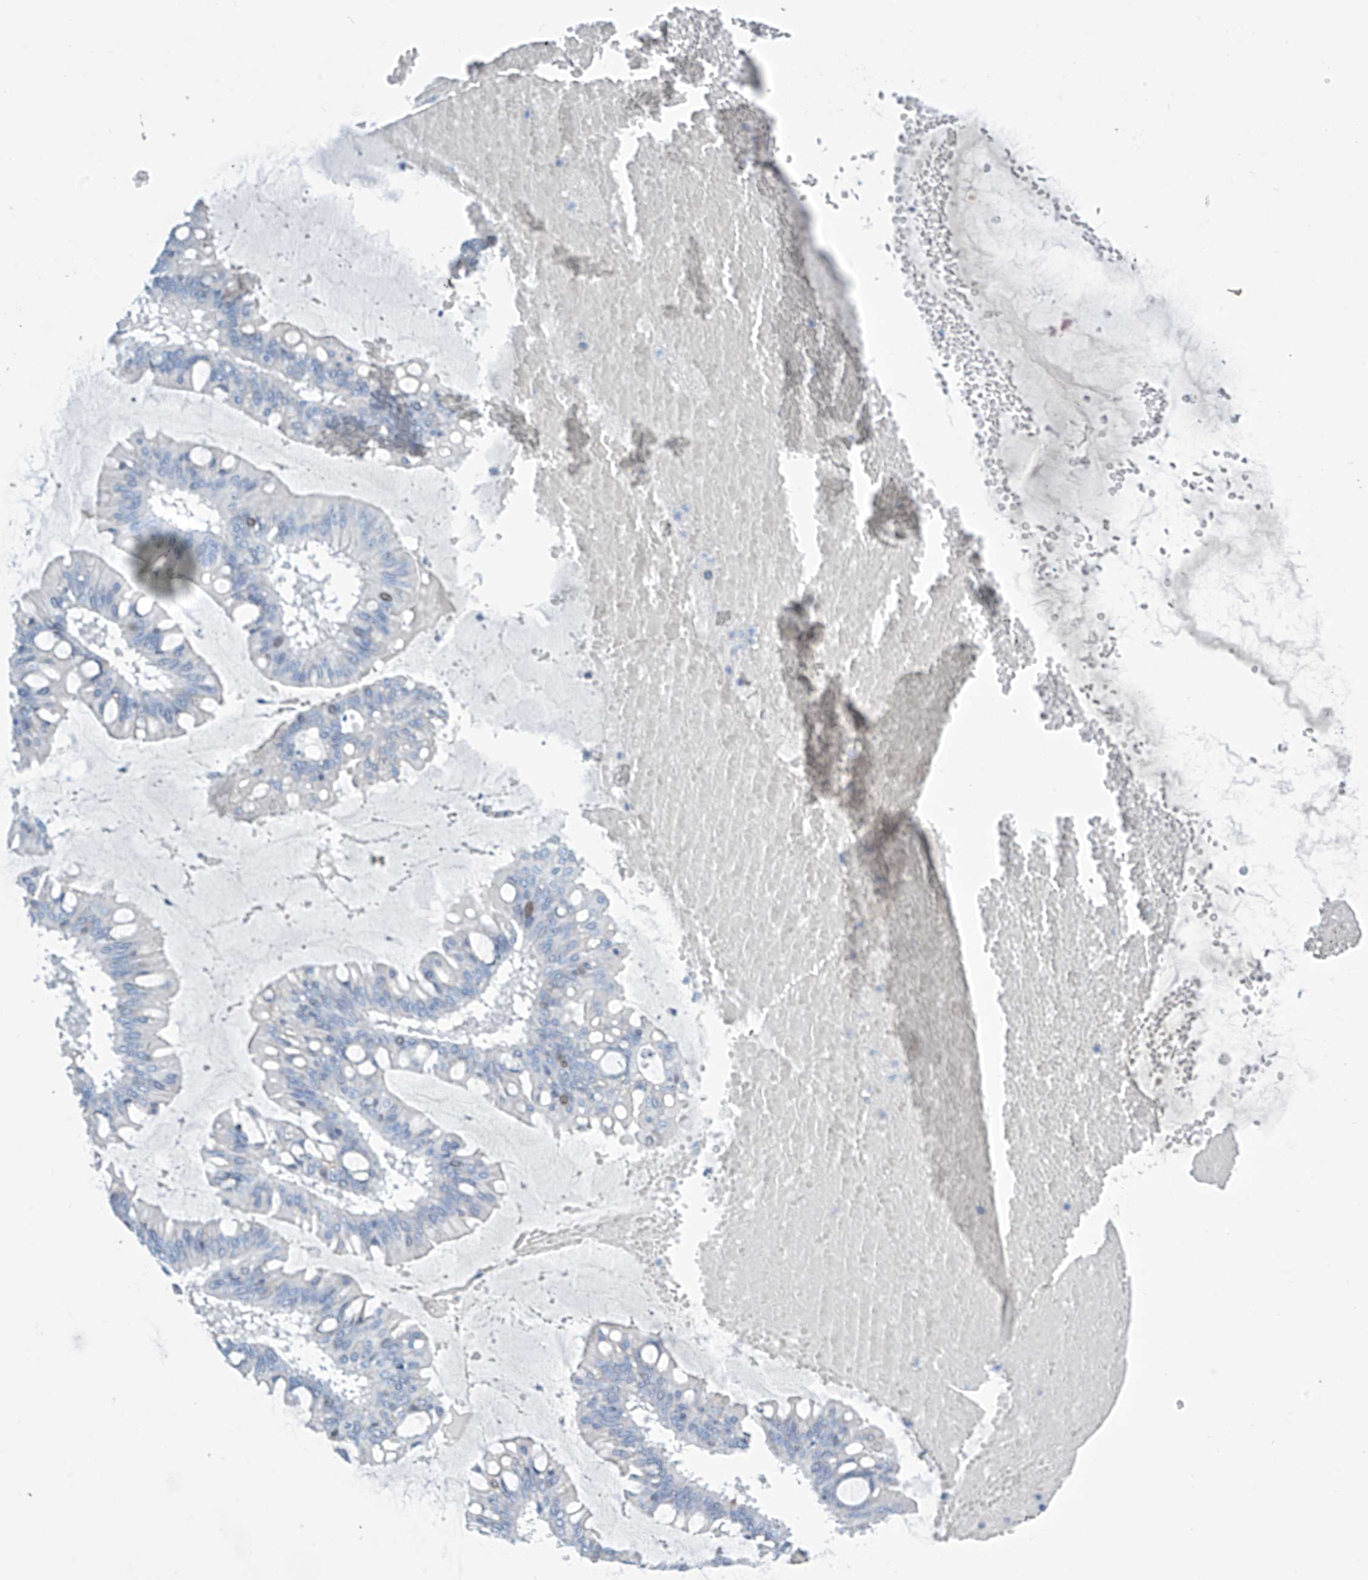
{"staining": {"intensity": "weak", "quantity": "<25%", "location": "nuclear"}, "tissue": "ovarian cancer", "cell_type": "Tumor cells", "image_type": "cancer", "snomed": [{"axis": "morphology", "description": "Cystadenocarcinoma, mucinous, NOS"}, {"axis": "topography", "description": "Ovary"}], "caption": "DAB immunohistochemical staining of ovarian mucinous cystadenocarcinoma reveals no significant staining in tumor cells.", "gene": "SGO2", "patient": {"sex": "female", "age": 73}}